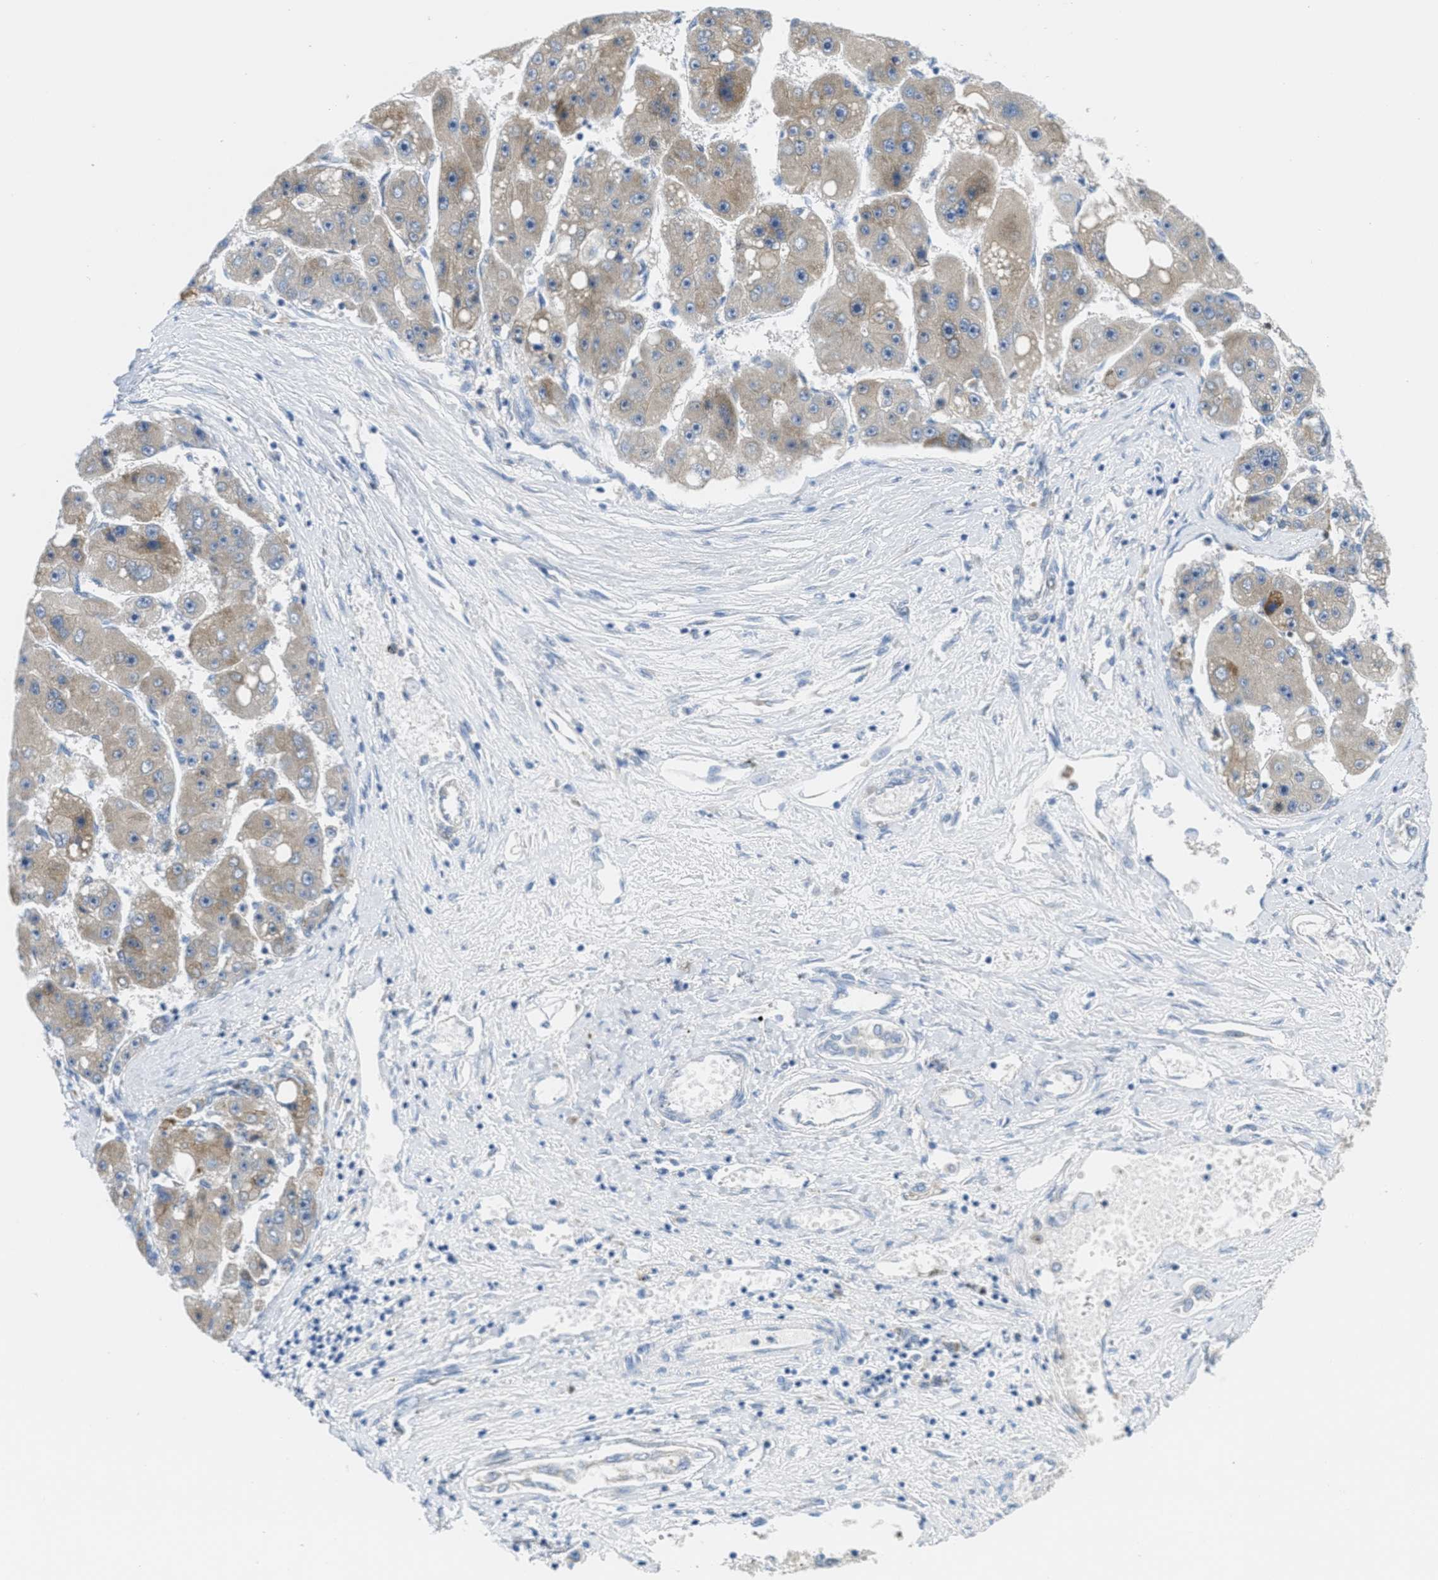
{"staining": {"intensity": "moderate", "quantity": ">75%", "location": "cytoplasmic/membranous"}, "tissue": "liver cancer", "cell_type": "Tumor cells", "image_type": "cancer", "snomed": [{"axis": "morphology", "description": "Carcinoma, Hepatocellular, NOS"}, {"axis": "topography", "description": "Liver"}], "caption": "Tumor cells show medium levels of moderate cytoplasmic/membranous staining in approximately >75% of cells in human hepatocellular carcinoma (liver).", "gene": "ORC6", "patient": {"sex": "female", "age": 61}}